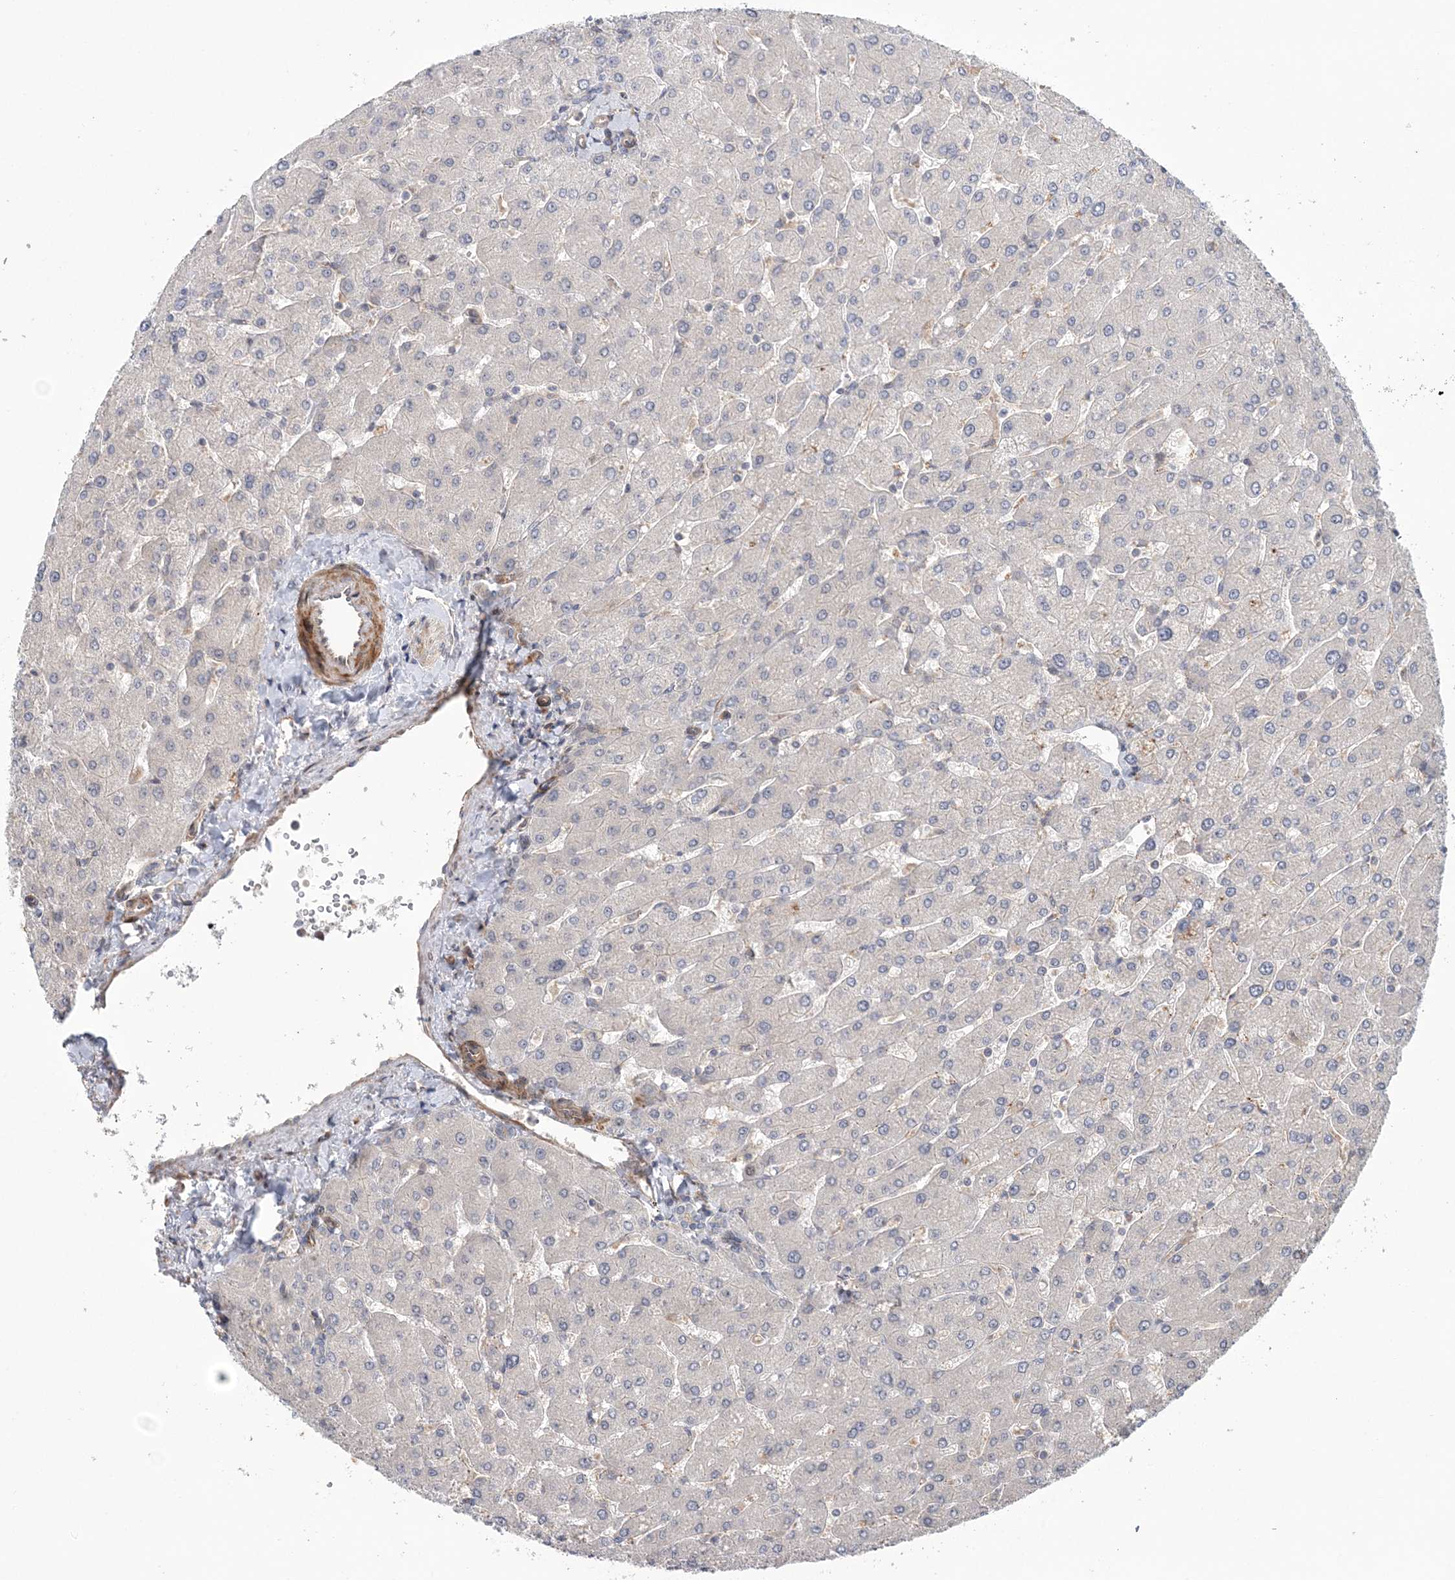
{"staining": {"intensity": "negative", "quantity": "none", "location": "none"}, "tissue": "liver", "cell_type": "Cholangiocytes", "image_type": "normal", "snomed": [{"axis": "morphology", "description": "Normal tissue, NOS"}, {"axis": "topography", "description": "Liver"}], "caption": "The micrograph displays no significant staining in cholangiocytes of liver.", "gene": "UBTD2", "patient": {"sex": "male", "age": 55}}